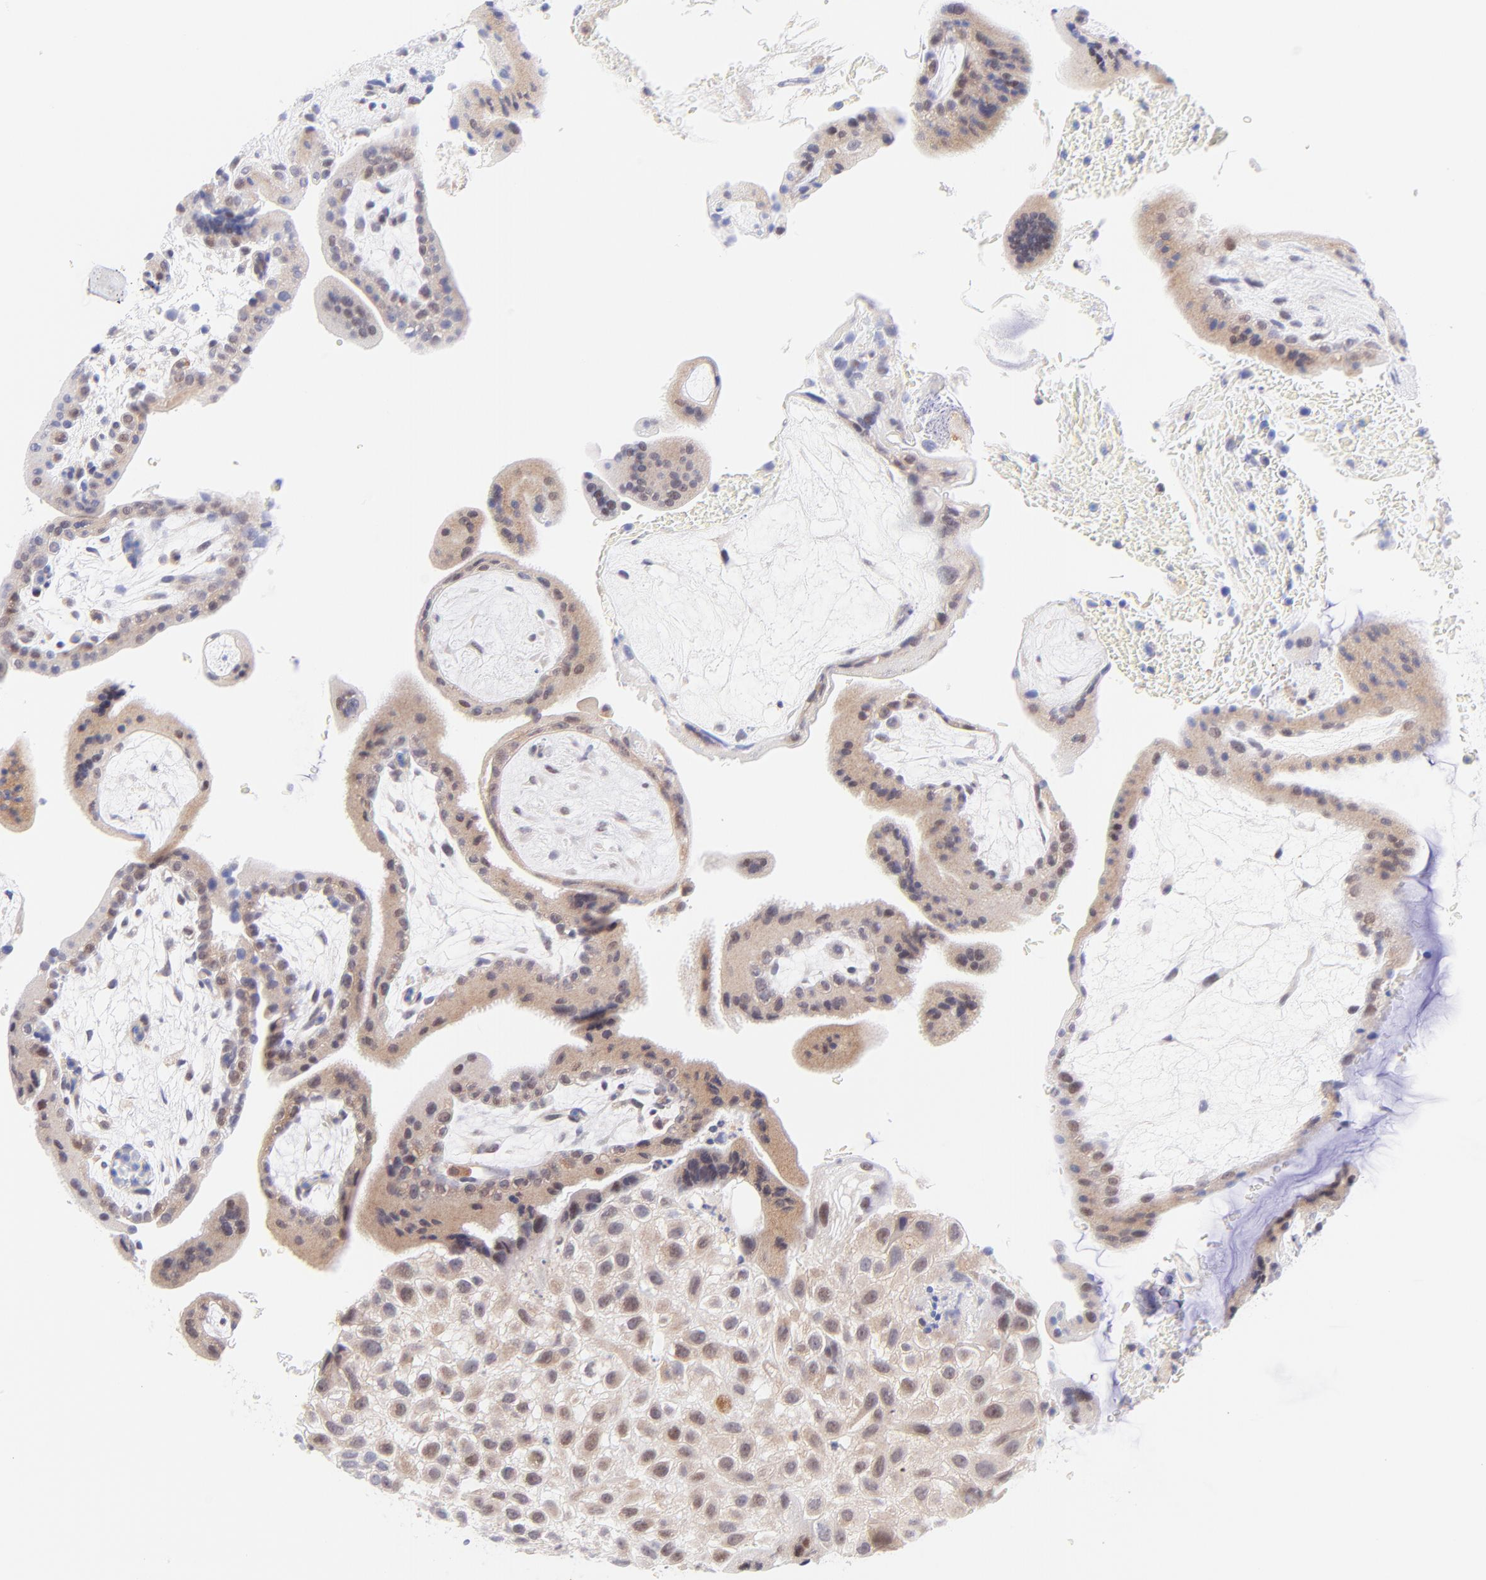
{"staining": {"intensity": "weak", "quantity": "25%-75%", "location": "cytoplasmic/membranous,nuclear"}, "tissue": "placenta", "cell_type": "Decidual cells", "image_type": "normal", "snomed": [{"axis": "morphology", "description": "Normal tissue, NOS"}, {"axis": "topography", "description": "Placenta"}], "caption": "IHC of benign placenta demonstrates low levels of weak cytoplasmic/membranous,nuclear positivity in approximately 25%-75% of decidual cells.", "gene": "PBDC1", "patient": {"sex": "female", "age": 35}}